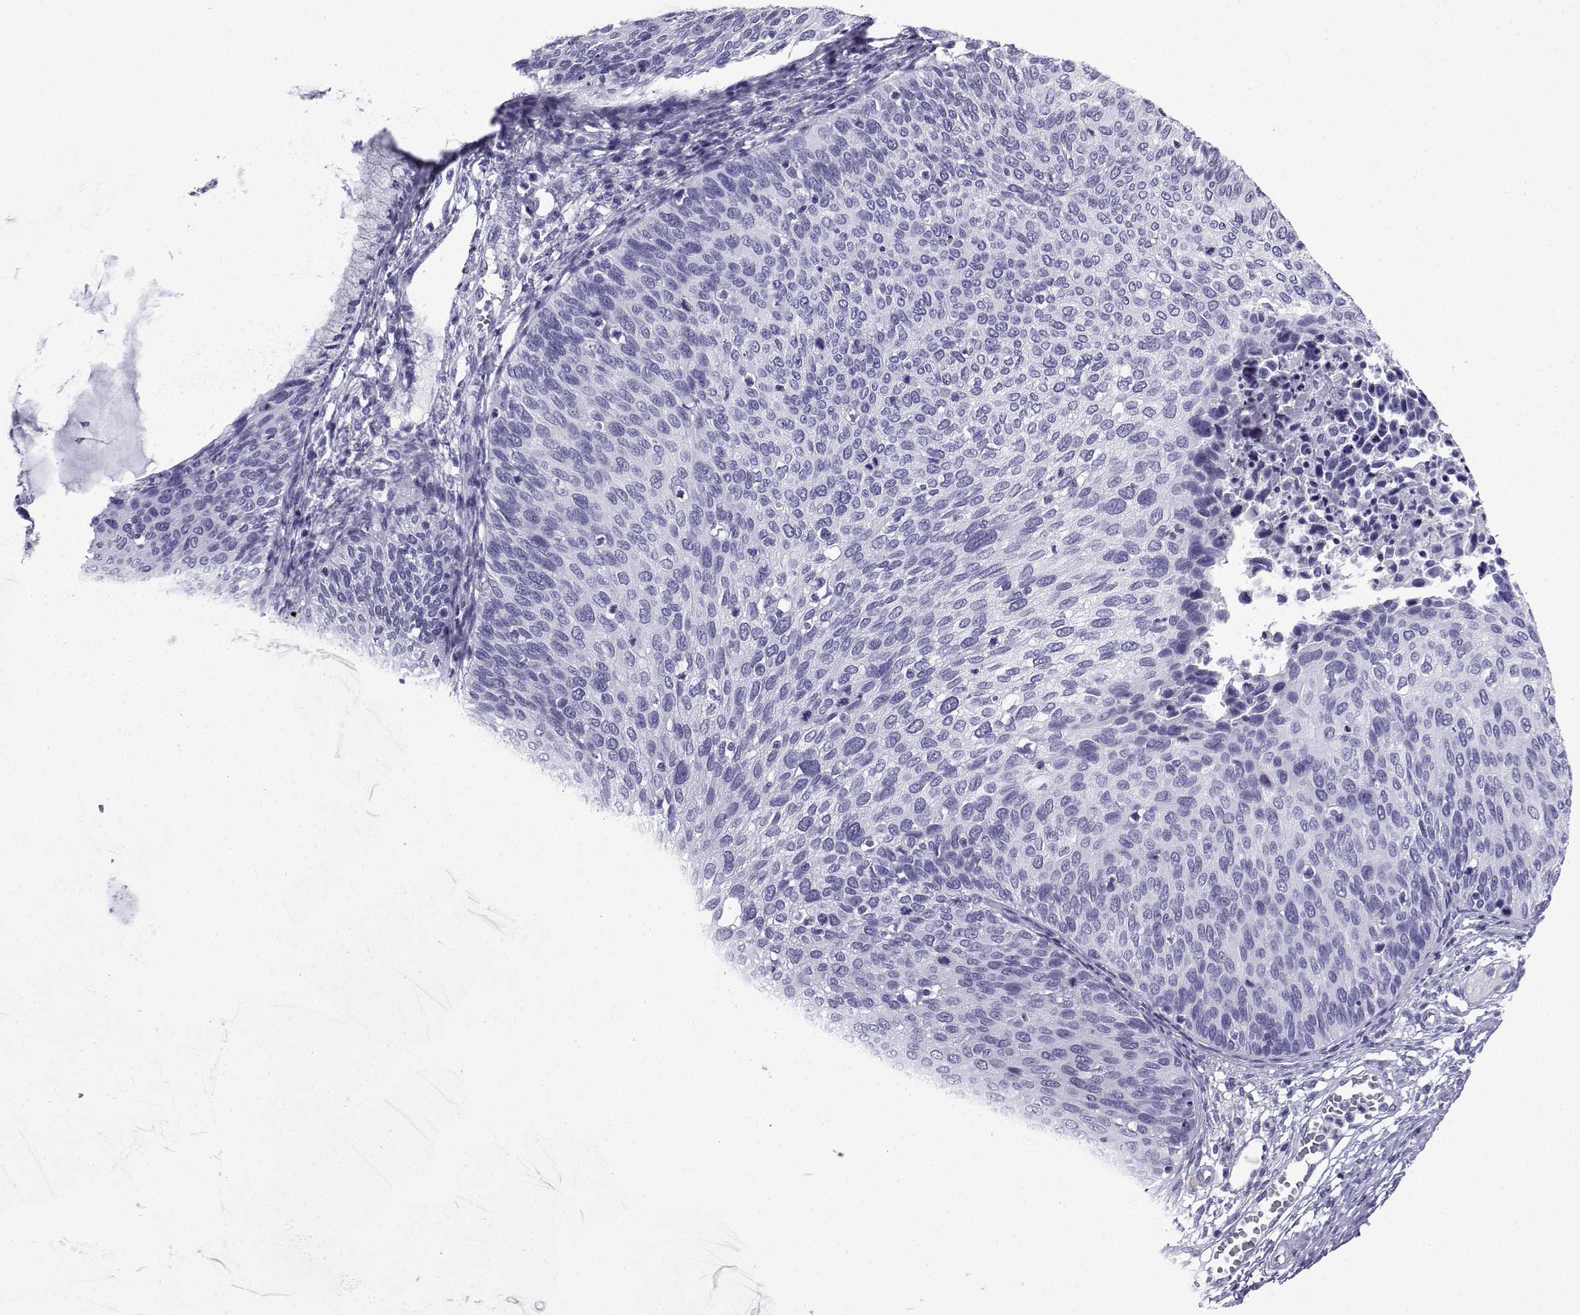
{"staining": {"intensity": "negative", "quantity": "none", "location": "none"}, "tissue": "cervical cancer", "cell_type": "Tumor cells", "image_type": "cancer", "snomed": [{"axis": "morphology", "description": "Squamous cell carcinoma, NOS"}, {"axis": "topography", "description": "Cervix"}], "caption": "The image reveals no staining of tumor cells in cervical cancer.", "gene": "SLC18A2", "patient": {"sex": "female", "age": 36}}